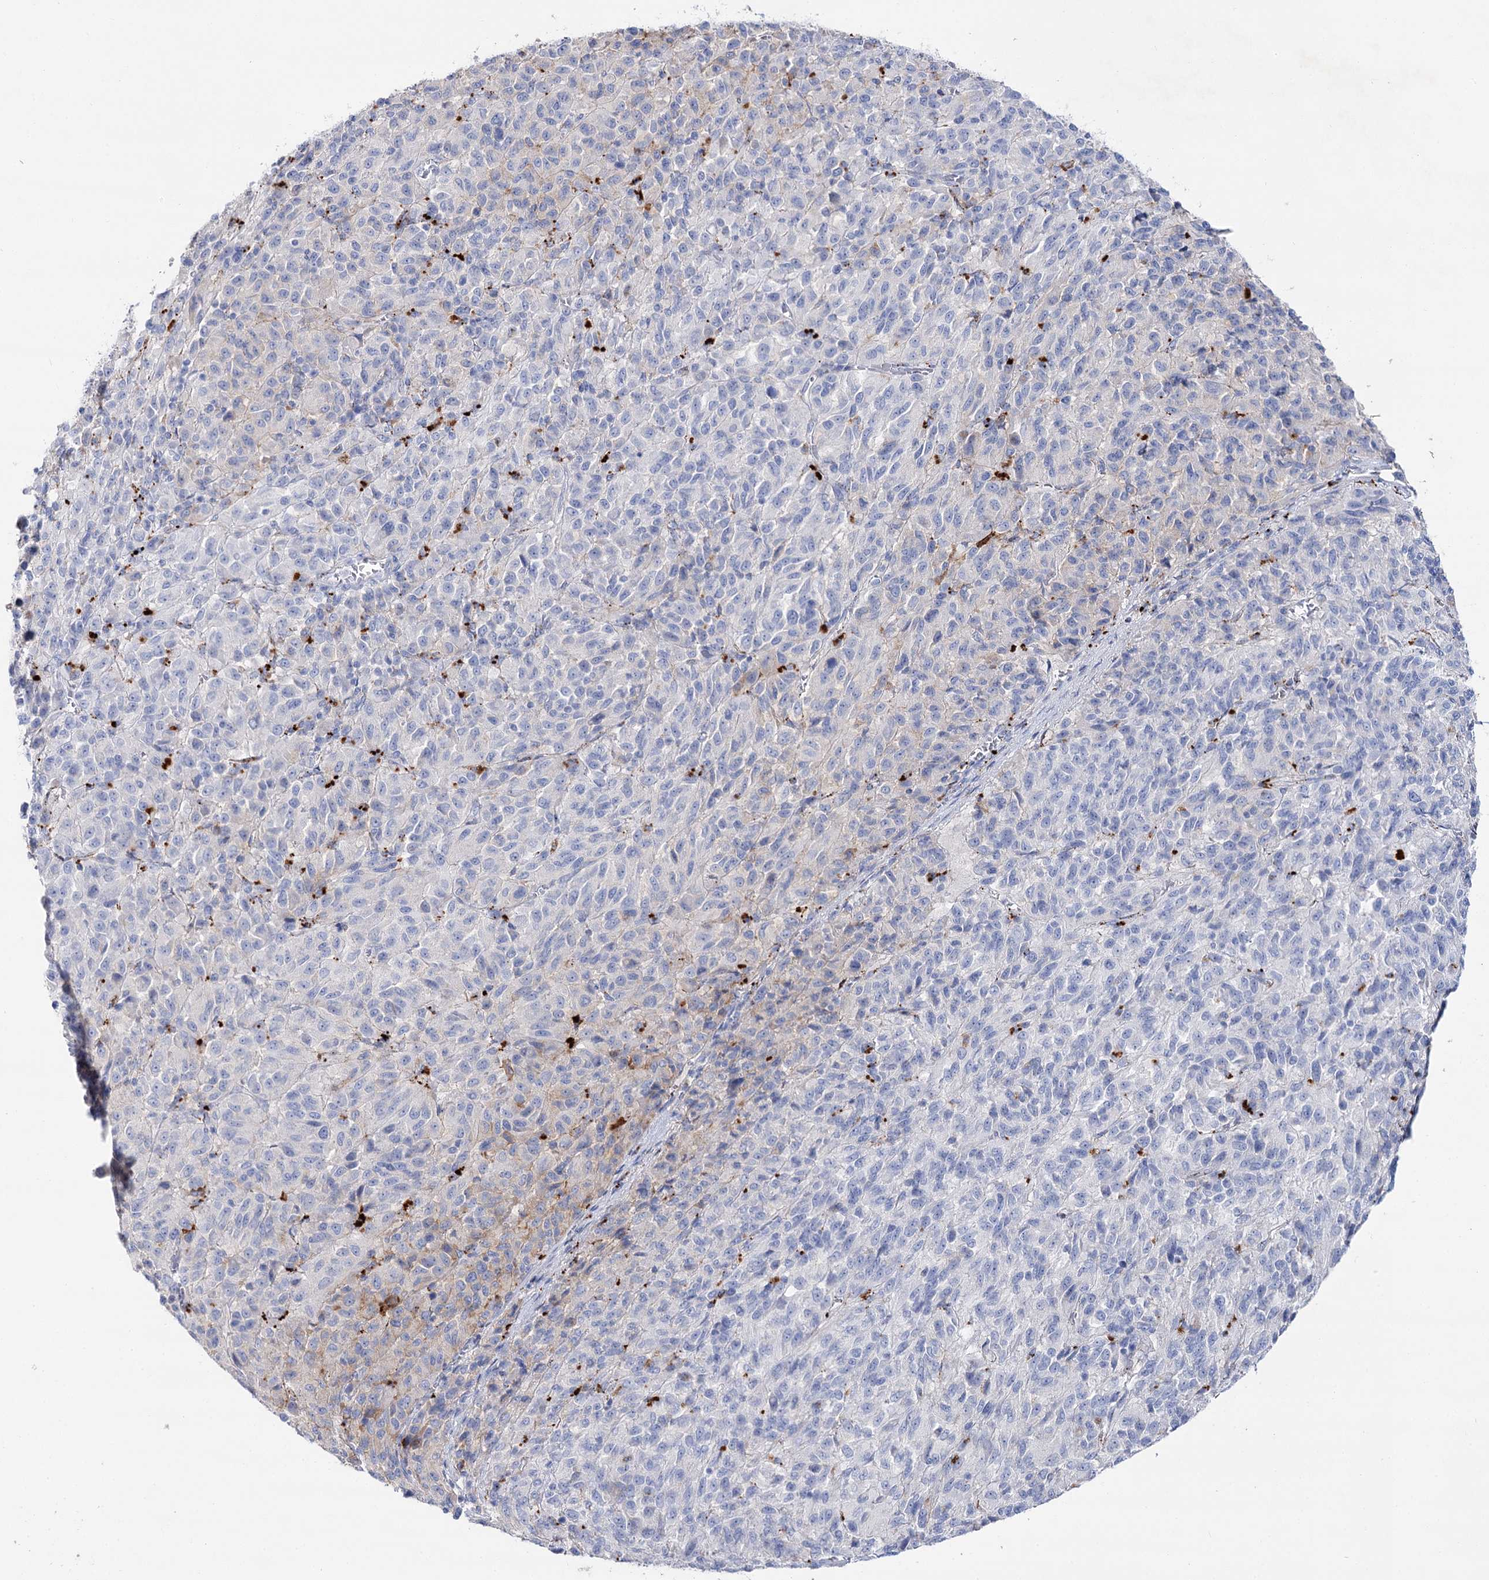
{"staining": {"intensity": "negative", "quantity": "none", "location": "none"}, "tissue": "melanoma", "cell_type": "Tumor cells", "image_type": "cancer", "snomed": [{"axis": "morphology", "description": "Malignant melanoma, Metastatic site"}, {"axis": "topography", "description": "Lung"}], "caption": "This is a image of immunohistochemistry (IHC) staining of melanoma, which shows no positivity in tumor cells.", "gene": "SLC3A1", "patient": {"sex": "male", "age": 64}}